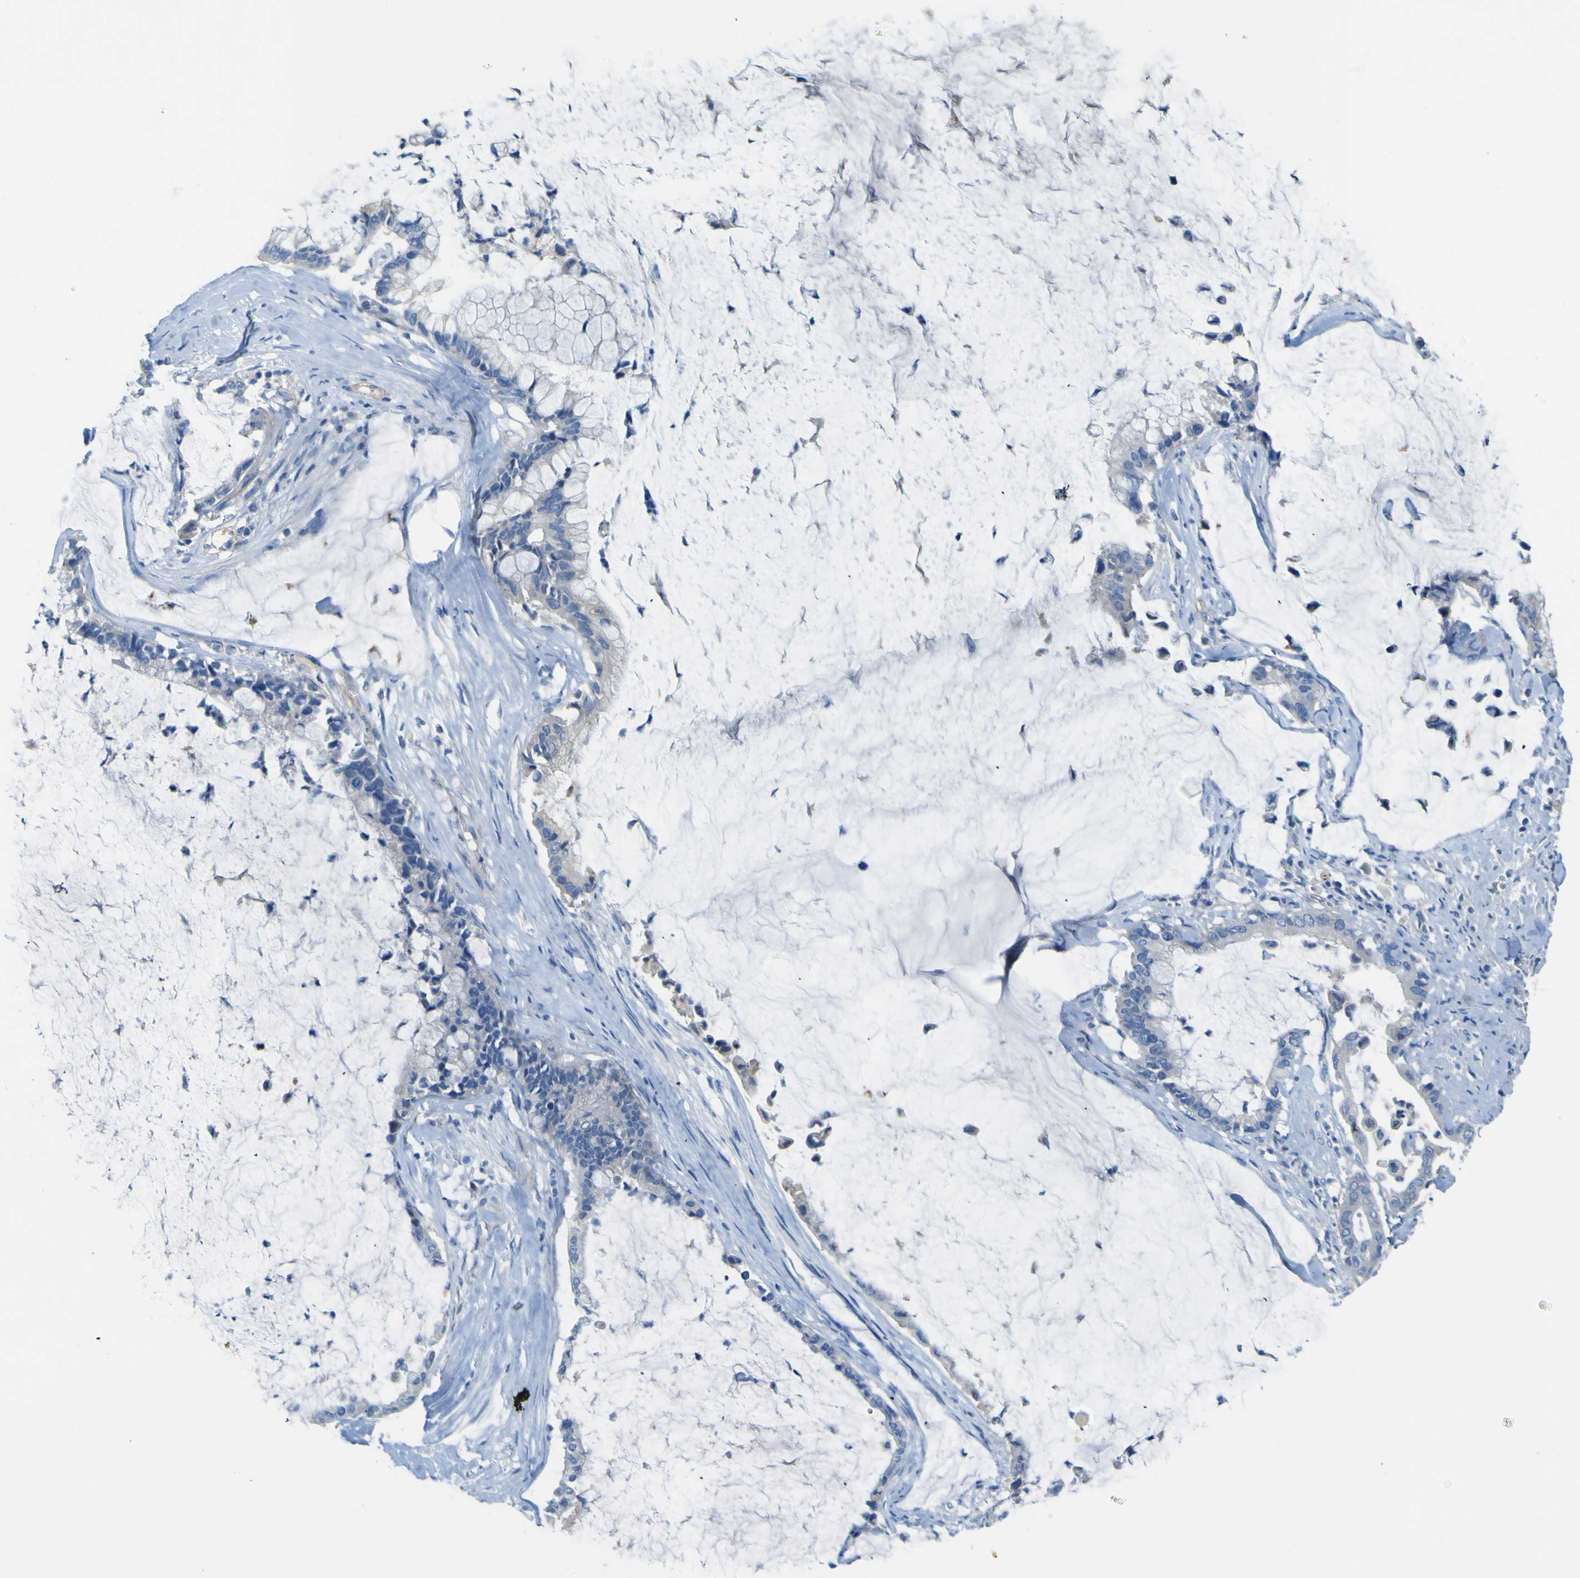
{"staining": {"intensity": "negative", "quantity": "none", "location": "none"}, "tissue": "pancreatic cancer", "cell_type": "Tumor cells", "image_type": "cancer", "snomed": [{"axis": "morphology", "description": "Adenocarcinoma, NOS"}, {"axis": "topography", "description": "Pancreas"}], "caption": "A high-resolution image shows IHC staining of adenocarcinoma (pancreatic), which shows no significant staining in tumor cells.", "gene": "ADGRA2", "patient": {"sex": "male", "age": 41}}